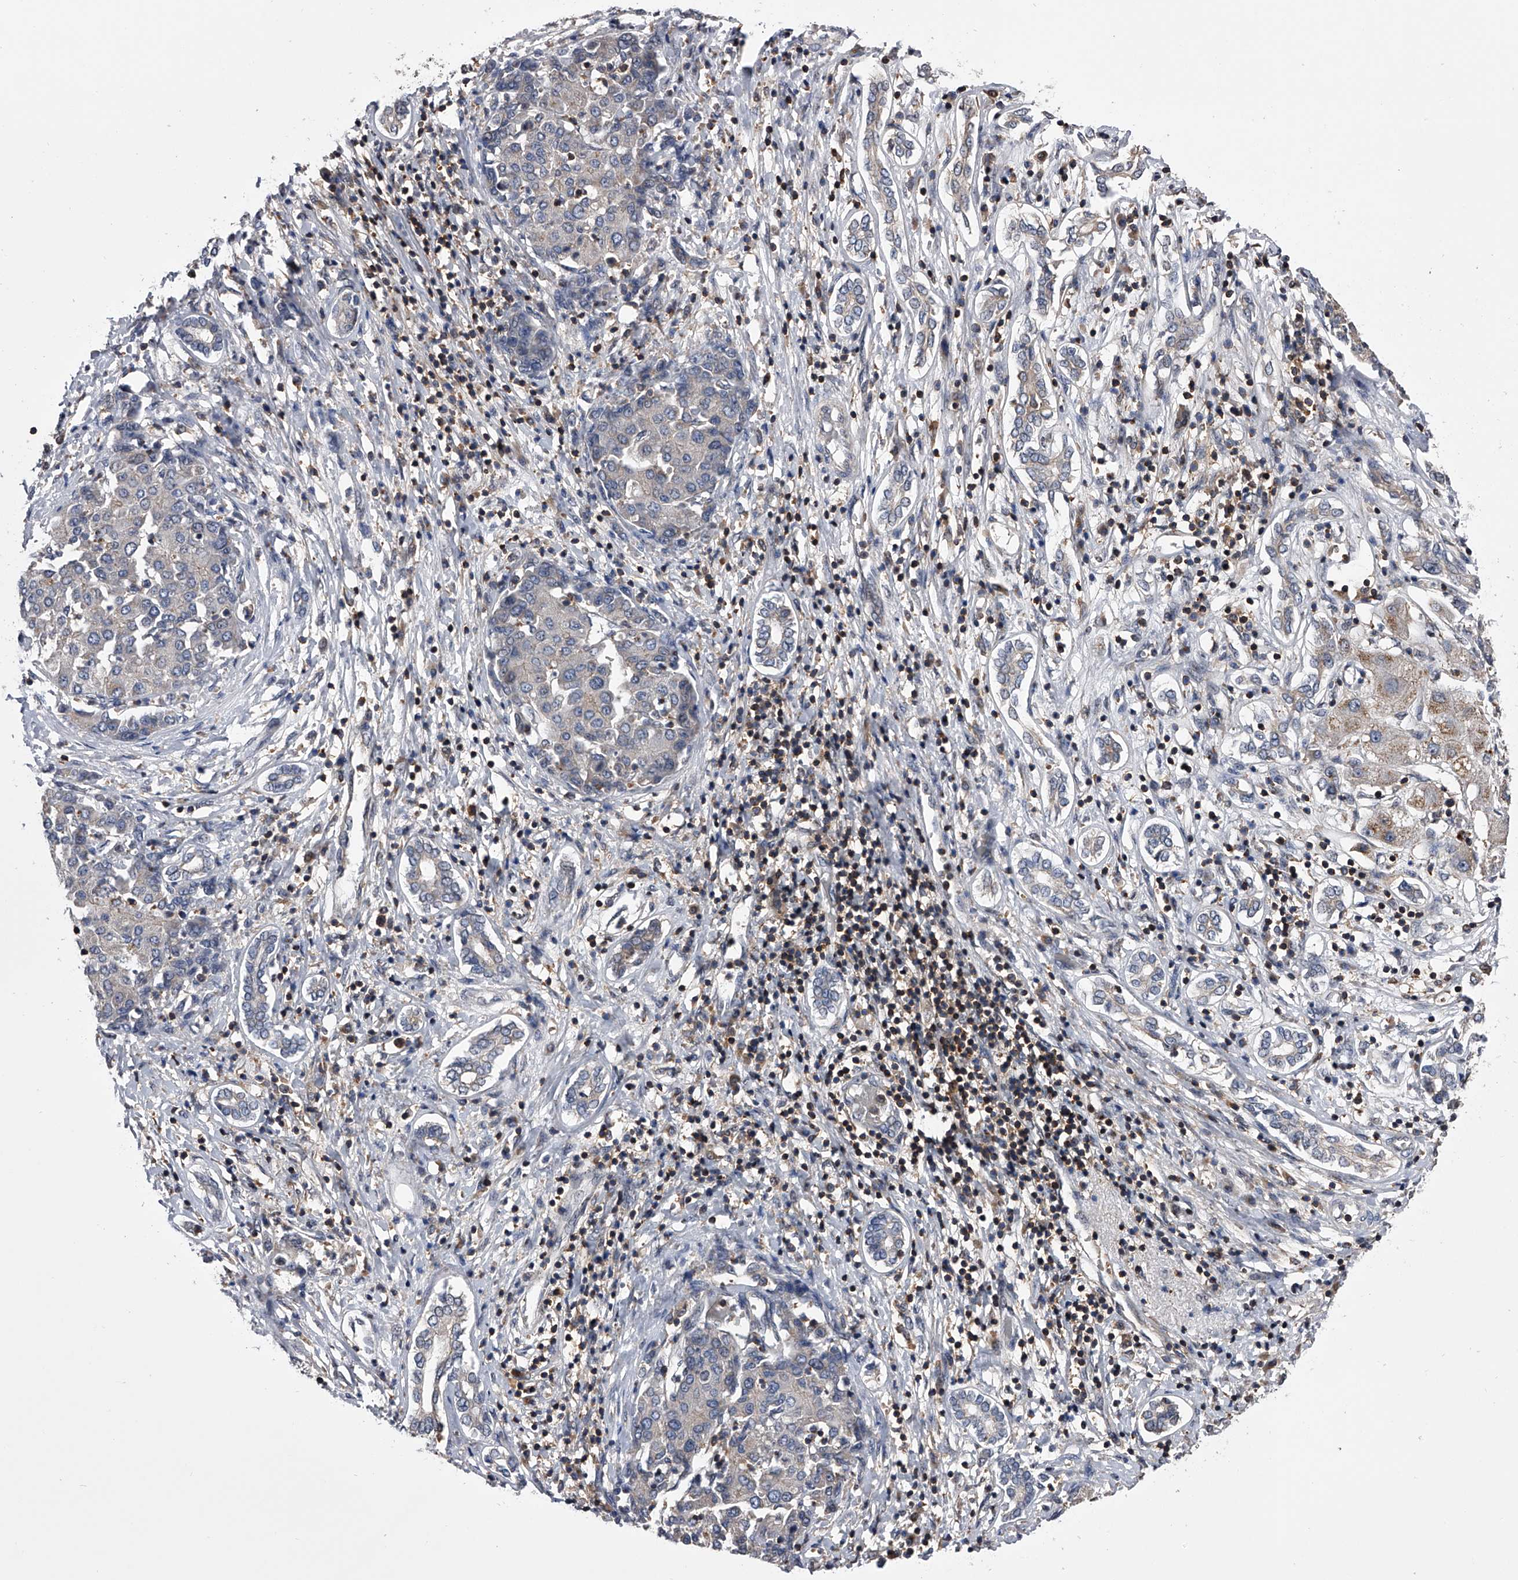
{"staining": {"intensity": "negative", "quantity": "none", "location": "none"}, "tissue": "liver cancer", "cell_type": "Tumor cells", "image_type": "cancer", "snomed": [{"axis": "morphology", "description": "Carcinoma, Hepatocellular, NOS"}, {"axis": "topography", "description": "Liver"}], "caption": "An IHC micrograph of liver cancer is shown. There is no staining in tumor cells of liver cancer. (IHC, brightfield microscopy, high magnification).", "gene": "PAN3", "patient": {"sex": "male", "age": 65}}